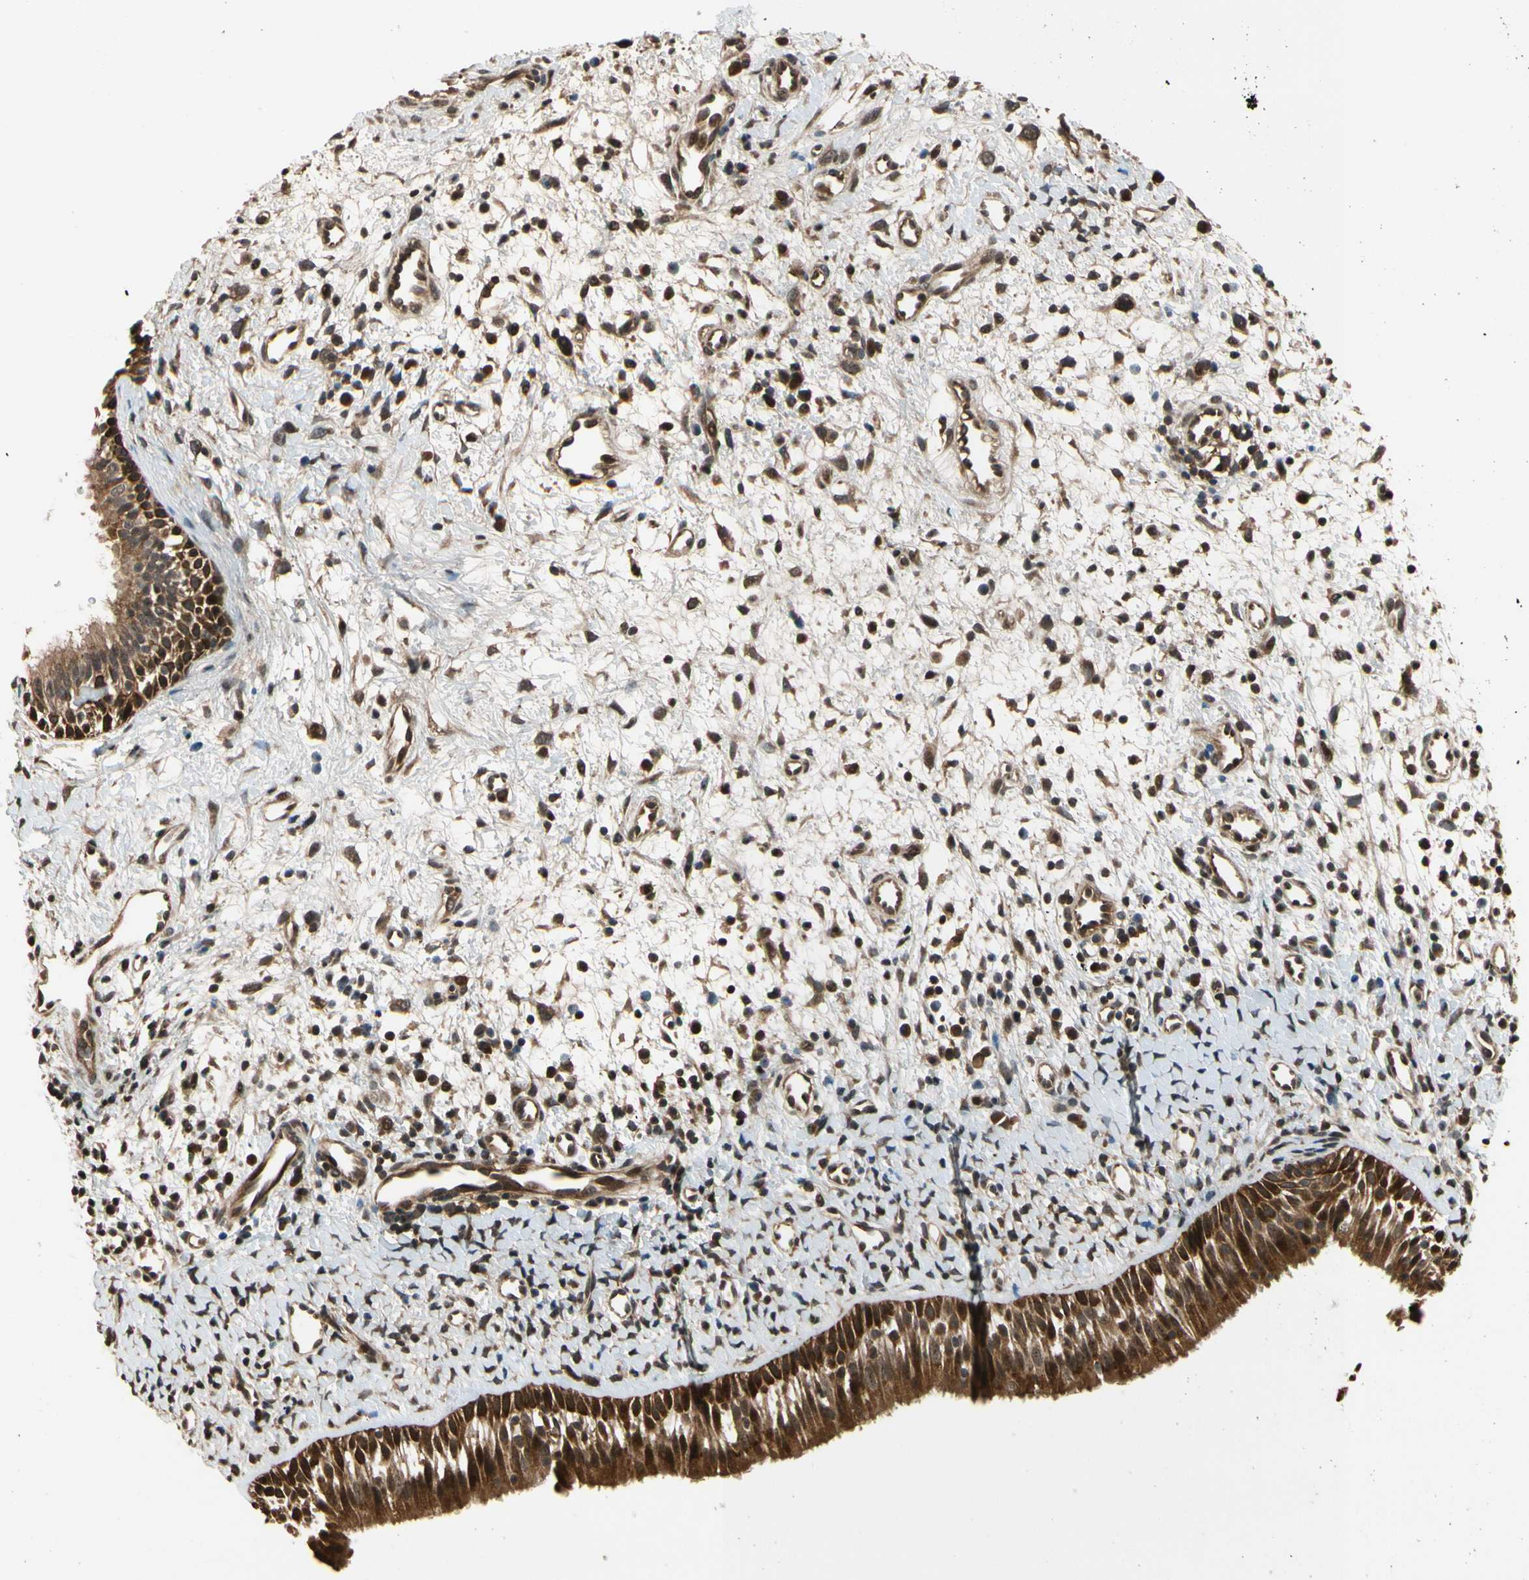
{"staining": {"intensity": "strong", "quantity": ">75%", "location": "cytoplasmic/membranous,nuclear"}, "tissue": "nasopharynx", "cell_type": "Respiratory epithelial cells", "image_type": "normal", "snomed": [{"axis": "morphology", "description": "Normal tissue, NOS"}, {"axis": "topography", "description": "Nasopharynx"}], "caption": "Immunohistochemistry staining of unremarkable nasopharynx, which demonstrates high levels of strong cytoplasmic/membranous,nuclear expression in approximately >75% of respiratory epithelial cells indicating strong cytoplasmic/membranous,nuclear protein positivity. The staining was performed using DAB (3,3'-diaminobenzidine) (brown) for protein detection and nuclei were counterstained in hematoxylin (blue).", "gene": "TMEM230", "patient": {"sex": "male", "age": 22}}